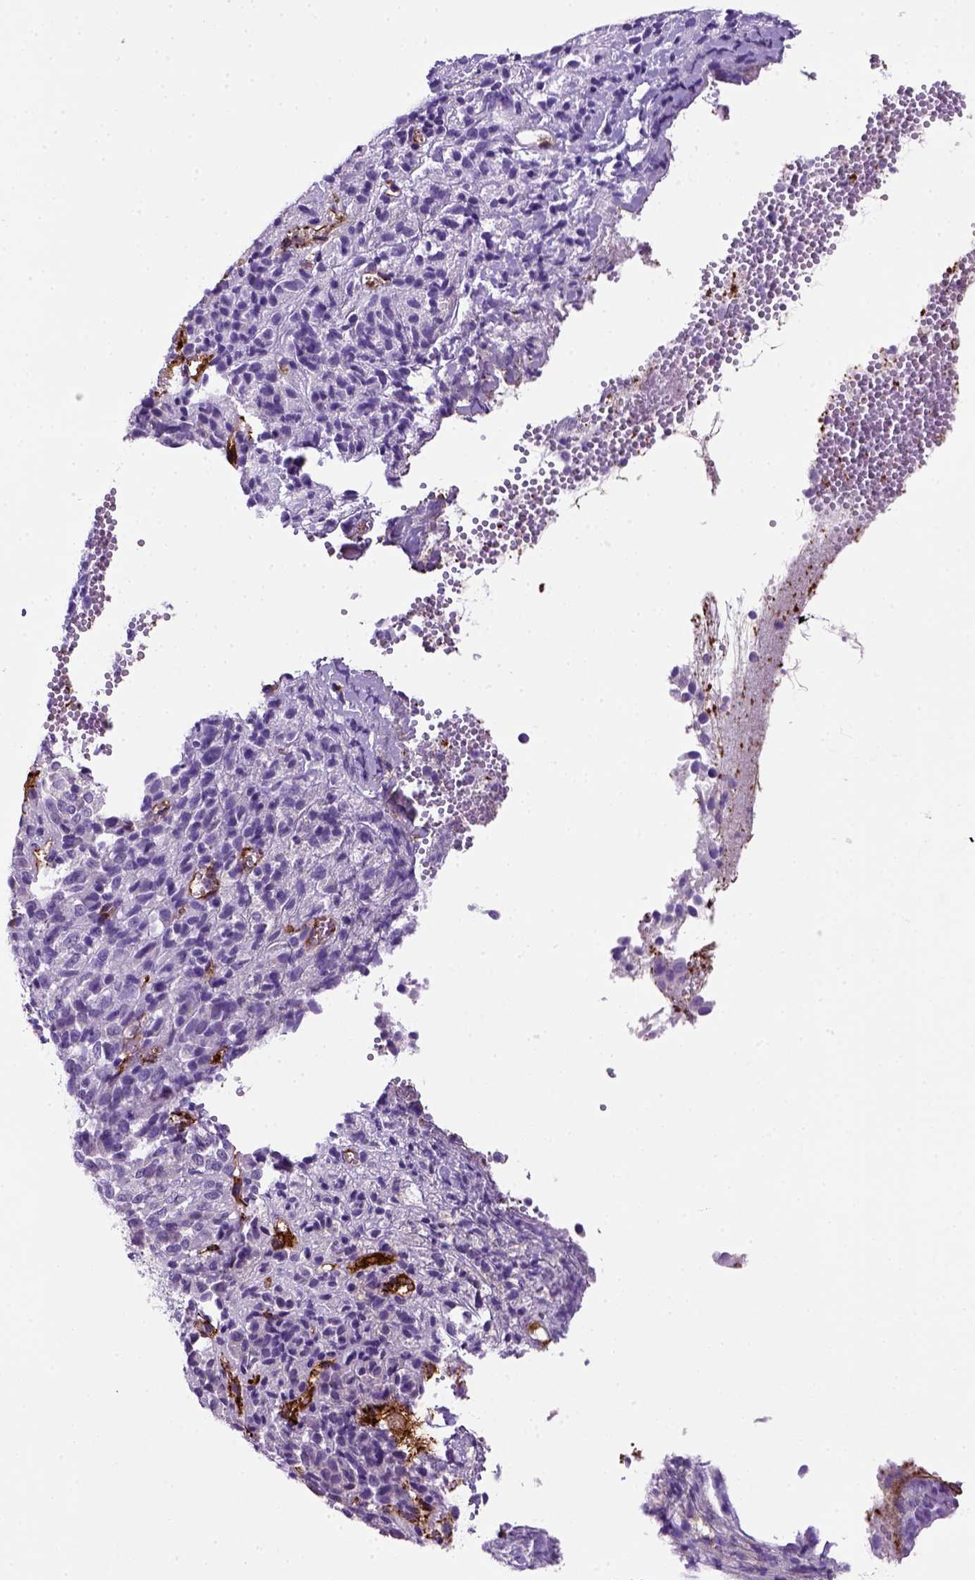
{"staining": {"intensity": "negative", "quantity": "none", "location": "none"}, "tissue": "melanoma", "cell_type": "Tumor cells", "image_type": "cancer", "snomed": [{"axis": "morphology", "description": "Malignant melanoma, Metastatic site"}, {"axis": "topography", "description": "Brain"}], "caption": "Tumor cells are negative for brown protein staining in malignant melanoma (metastatic site).", "gene": "VWF", "patient": {"sex": "female", "age": 56}}